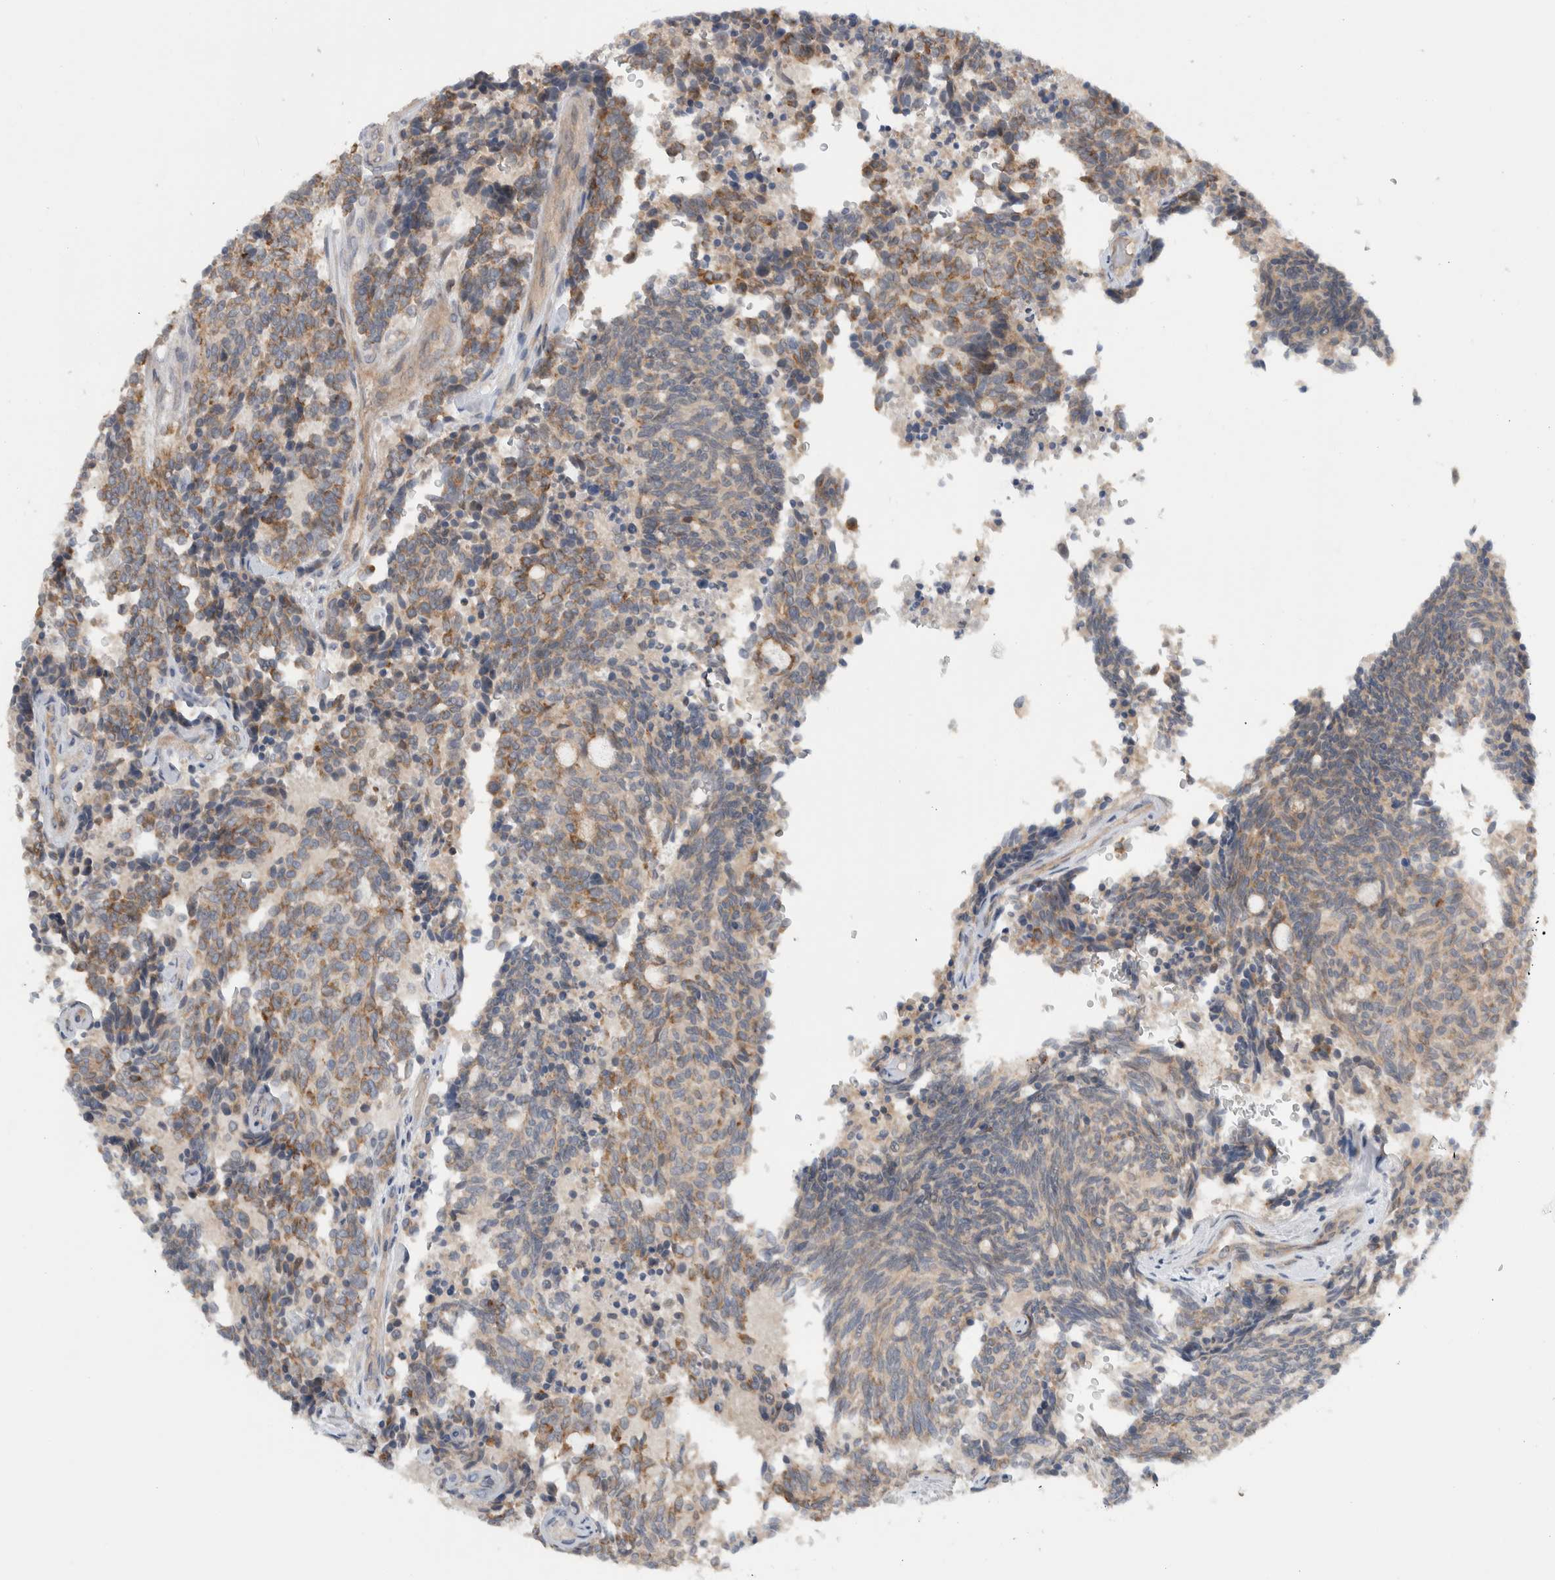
{"staining": {"intensity": "weak", "quantity": ">75%", "location": "cytoplasmic/membranous"}, "tissue": "carcinoid", "cell_type": "Tumor cells", "image_type": "cancer", "snomed": [{"axis": "morphology", "description": "Carcinoid, malignant, NOS"}, {"axis": "topography", "description": "Pancreas"}], "caption": "Immunohistochemistry (IHC) of malignant carcinoid demonstrates low levels of weak cytoplasmic/membranous staining in approximately >75% of tumor cells.", "gene": "MPRIP", "patient": {"sex": "female", "age": 54}}